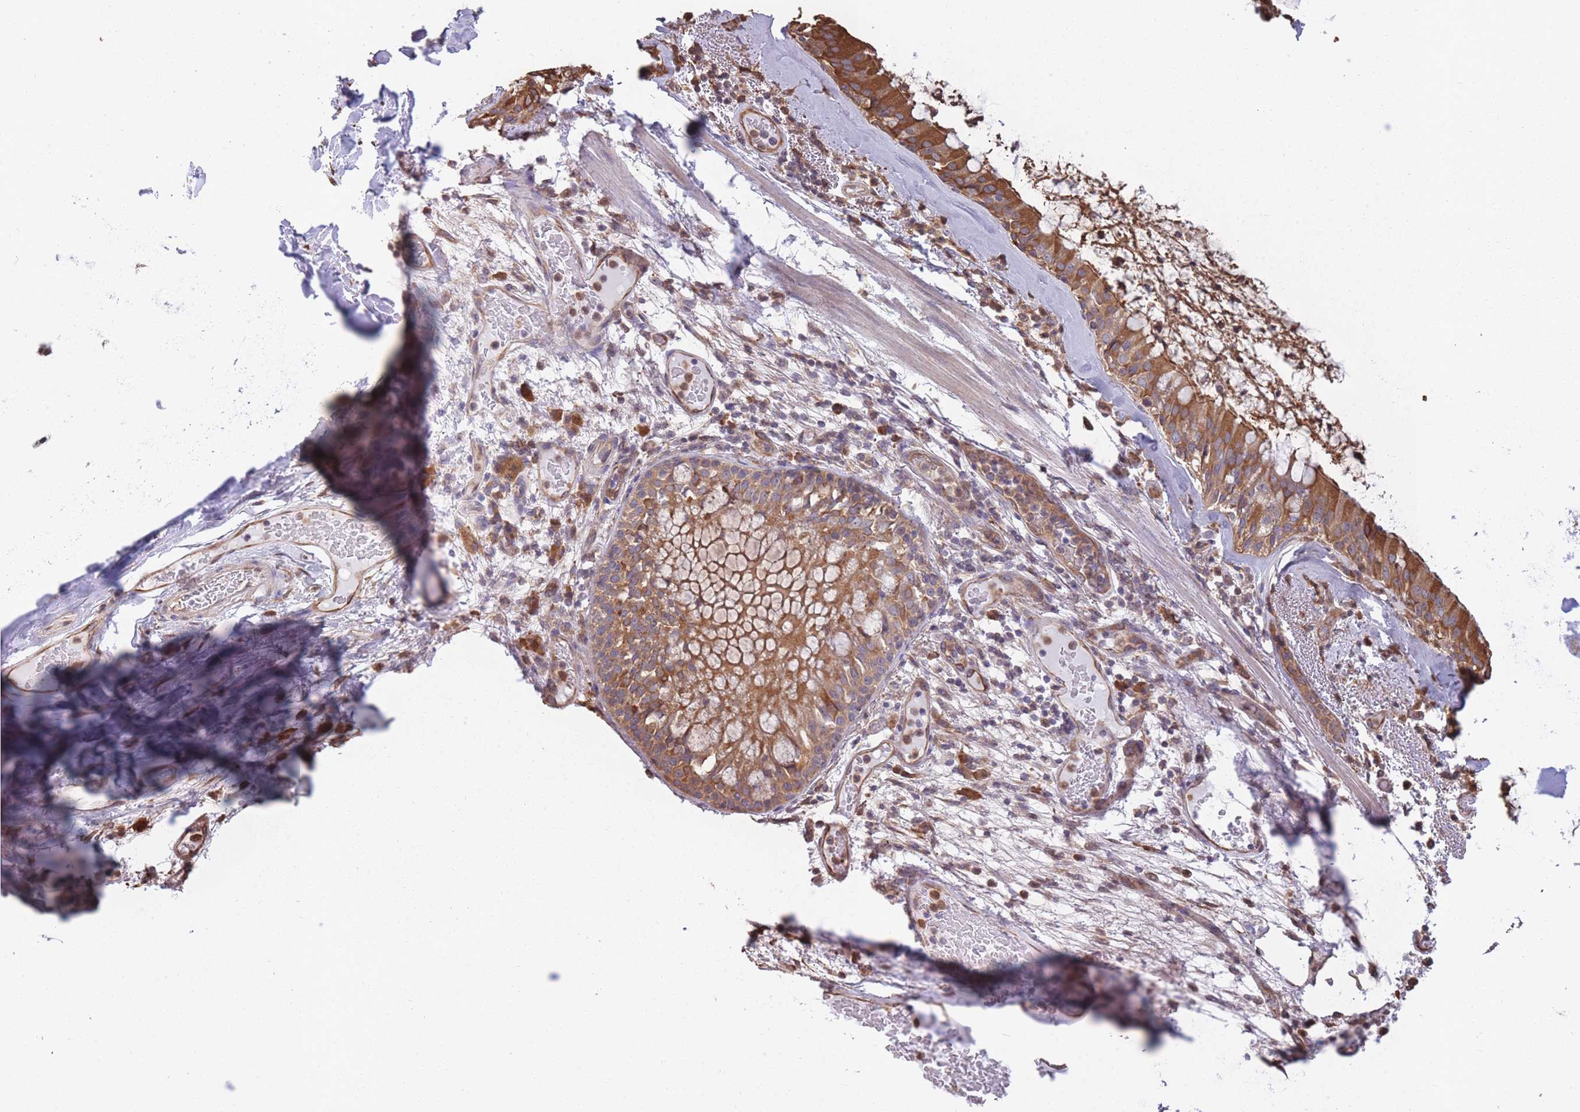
{"staining": {"intensity": "strong", "quantity": ">75%", "location": "cytoplasmic/membranous"}, "tissue": "bronchus", "cell_type": "Respiratory epithelial cells", "image_type": "normal", "snomed": [{"axis": "morphology", "description": "Normal tissue, NOS"}, {"axis": "topography", "description": "Cartilage tissue"}, {"axis": "topography", "description": "Bronchus"}], "caption": "IHC histopathology image of unremarkable bronchus: human bronchus stained using immunohistochemistry displays high levels of strong protein expression localized specifically in the cytoplasmic/membranous of respiratory epithelial cells, appearing as a cytoplasmic/membranous brown color.", "gene": "ARL13B", "patient": {"sex": "male", "age": 63}}